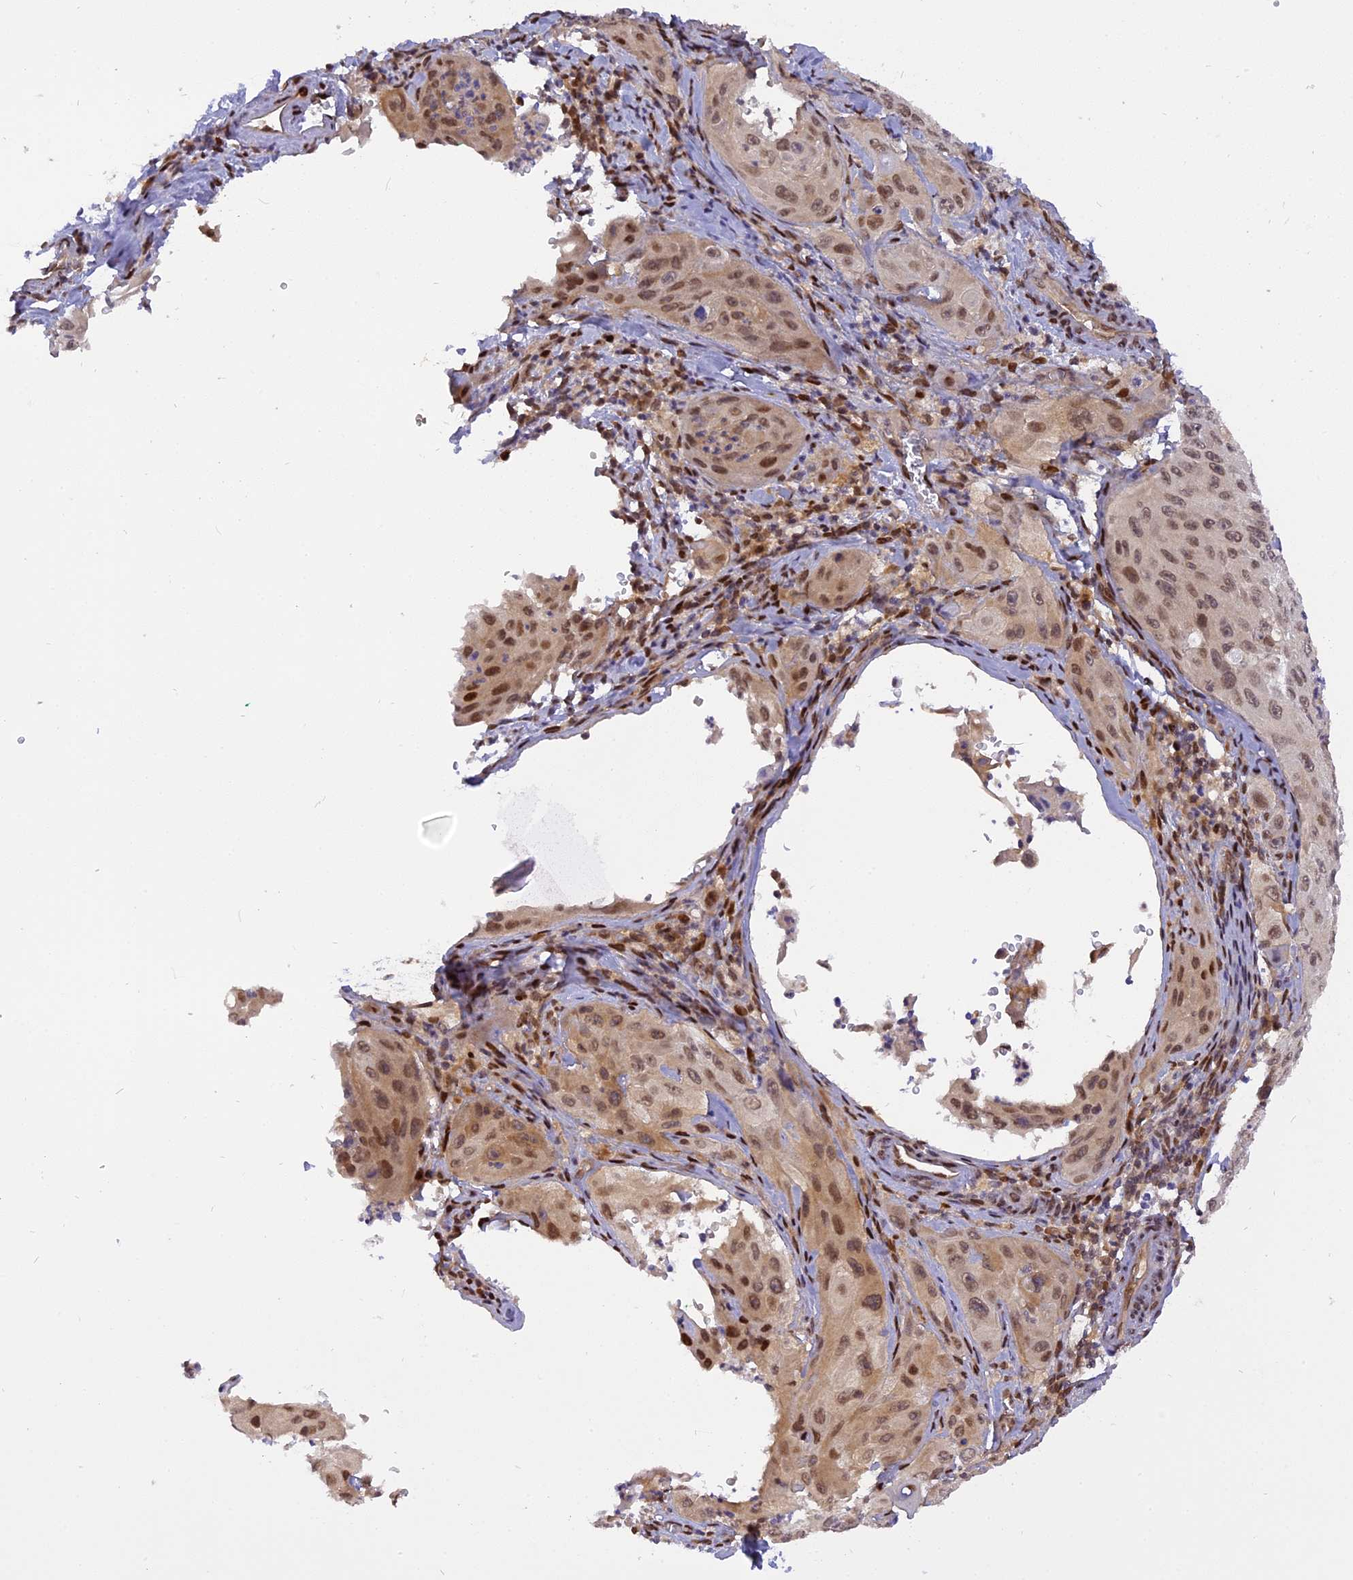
{"staining": {"intensity": "moderate", "quantity": ">75%", "location": "cytoplasmic/membranous,nuclear"}, "tissue": "cervical cancer", "cell_type": "Tumor cells", "image_type": "cancer", "snomed": [{"axis": "morphology", "description": "Squamous cell carcinoma, NOS"}, {"axis": "topography", "description": "Cervix"}], "caption": "High-power microscopy captured an immunohistochemistry (IHC) image of cervical cancer (squamous cell carcinoma), revealing moderate cytoplasmic/membranous and nuclear expression in approximately >75% of tumor cells.", "gene": "RABGGTA", "patient": {"sex": "female", "age": 42}}